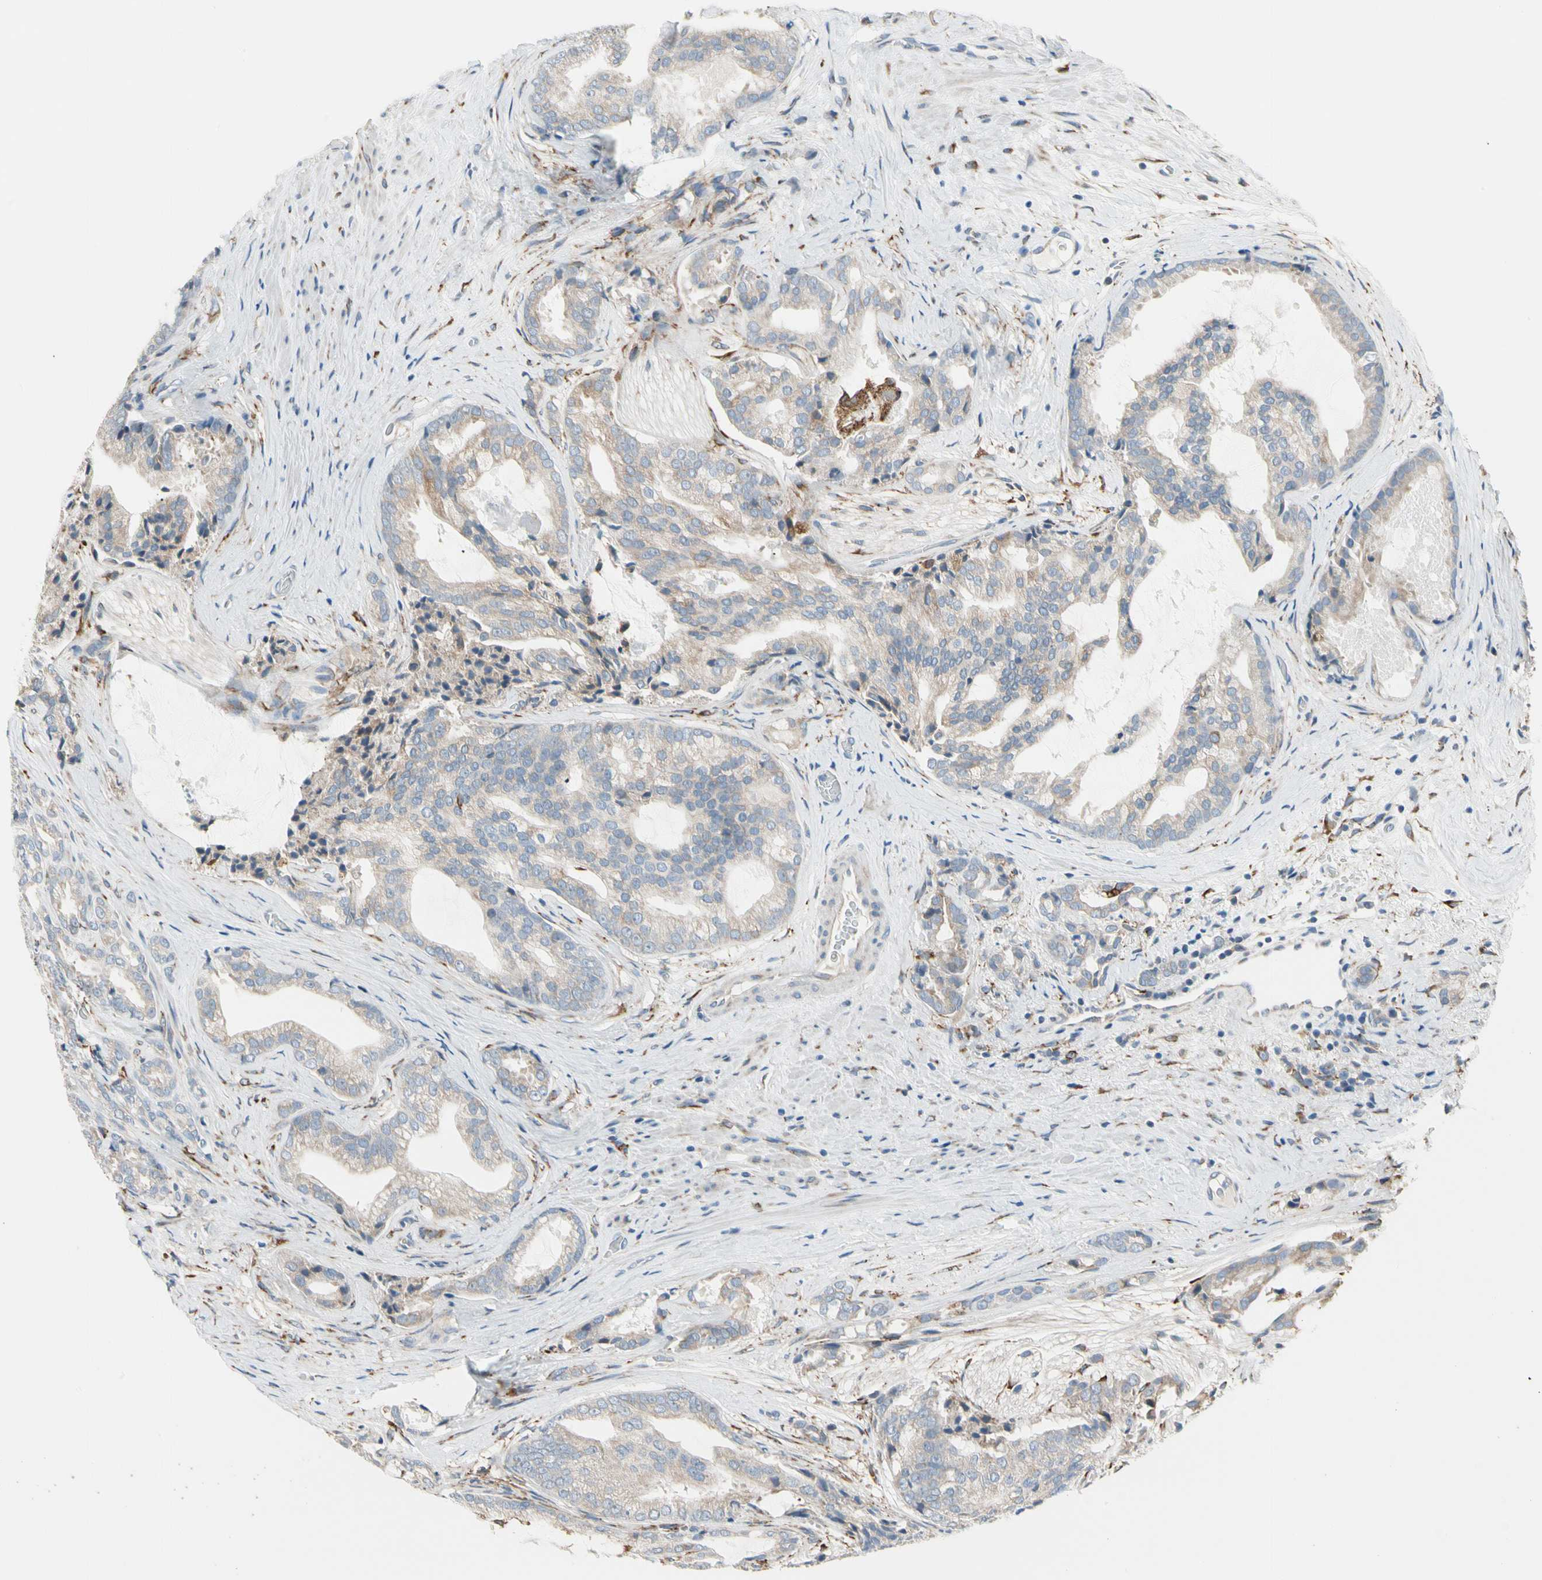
{"staining": {"intensity": "weak", "quantity": "25%-75%", "location": "cytoplasmic/membranous"}, "tissue": "prostate cancer", "cell_type": "Tumor cells", "image_type": "cancer", "snomed": [{"axis": "morphology", "description": "Adenocarcinoma, Low grade"}, {"axis": "topography", "description": "Prostate"}], "caption": "Immunohistochemical staining of human prostate cancer (adenocarcinoma (low-grade)) reveals low levels of weak cytoplasmic/membranous expression in approximately 25%-75% of tumor cells.", "gene": "LRPAP1", "patient": {"sex": "male", "age": 58}}